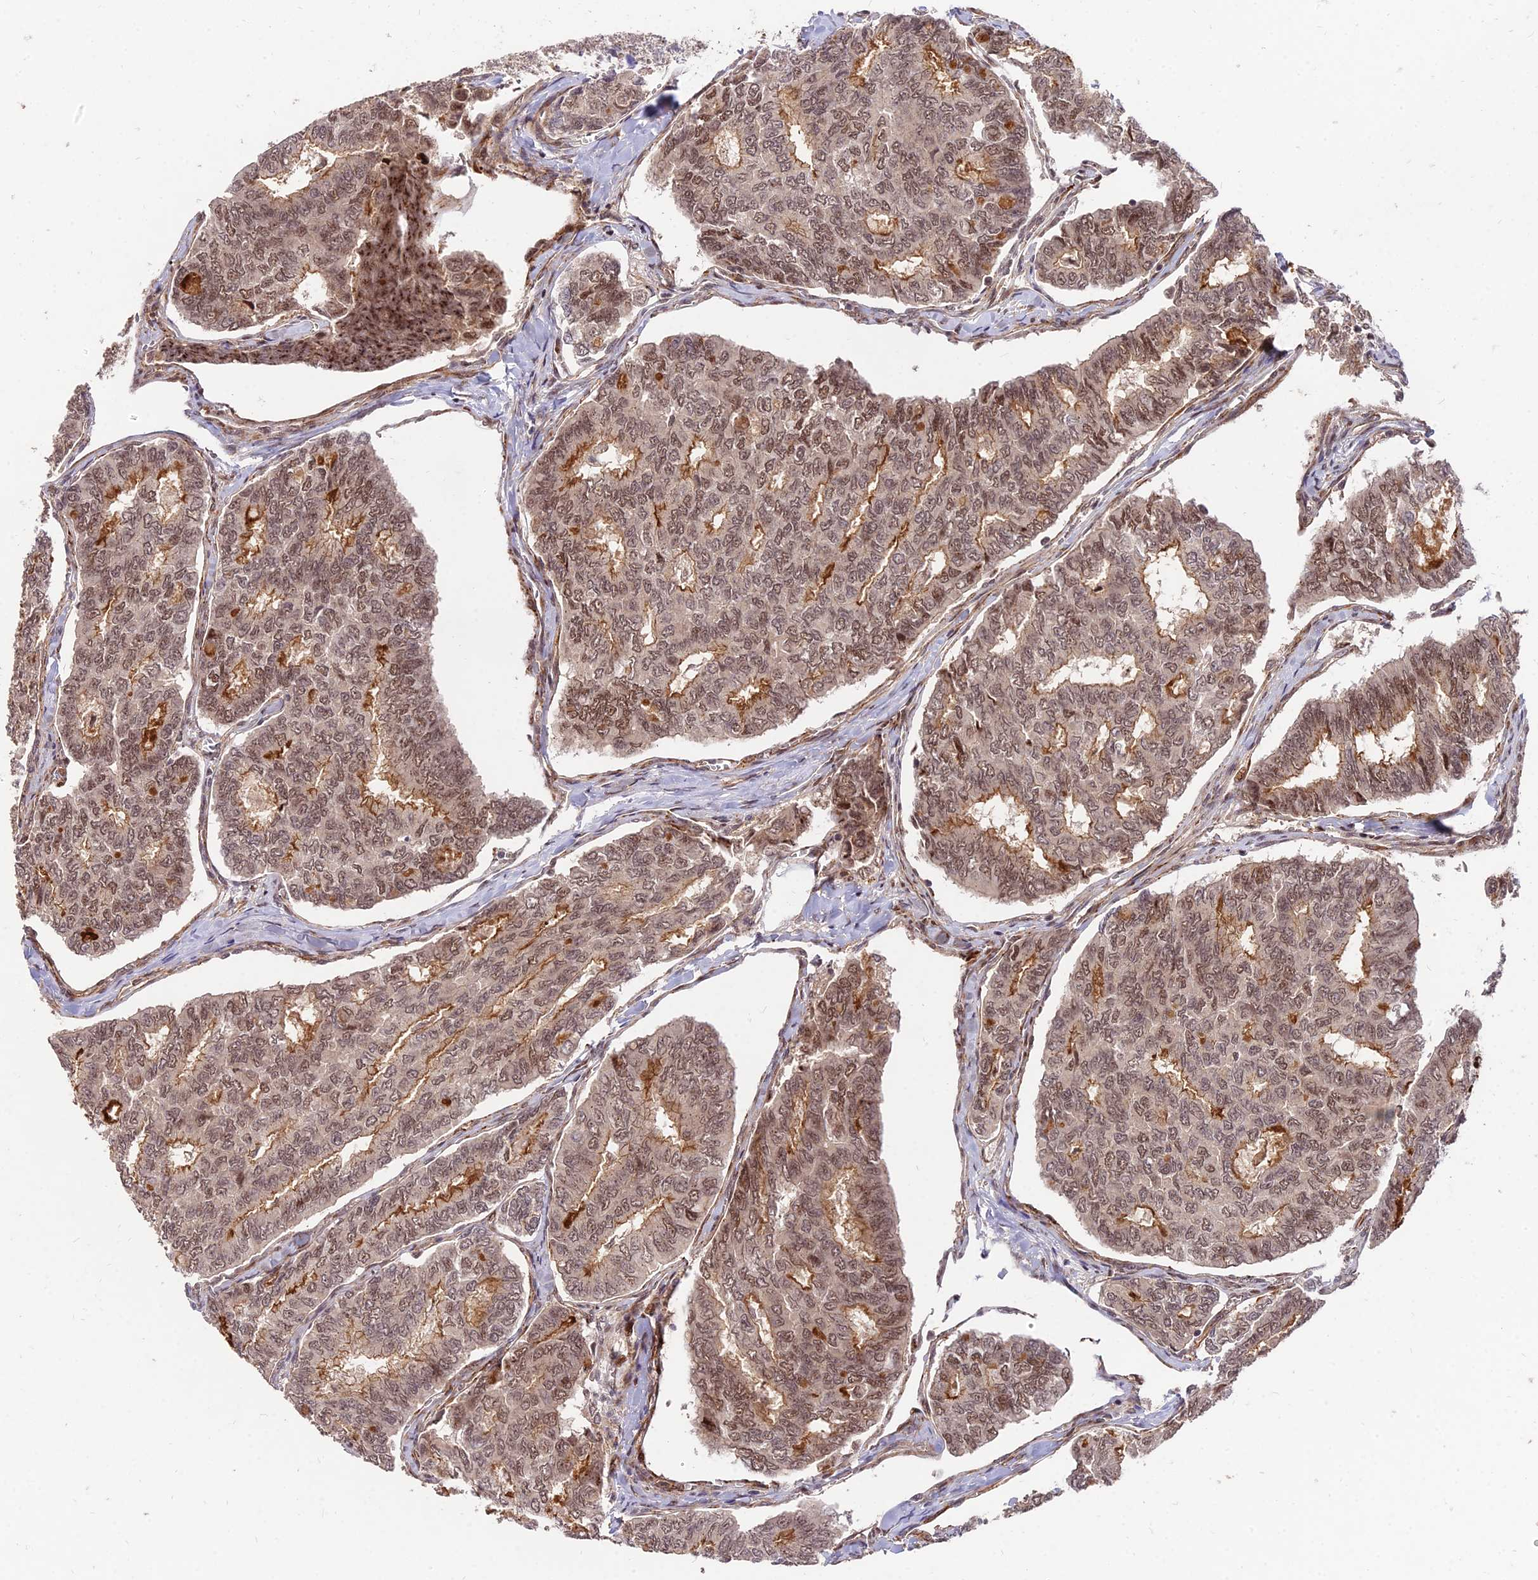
{"staining": {"intensity": "moderate", "quantity": ">75%", "location": "cytoplasmic/membranous,nuclear"}, "tissue": "thyroid cancer", "cell_type": "Tumor cells", "image_type": "cancer", "snomed": [{"axis": "morphology", "description": "Papillary adenocarcinoma, NOS"}, {"axis": "topography", "description": "Thyroid gland"}], "caption": "Human papillary adenocarcinoma (thyroid) stained with a brown dye displays moderate cytoplasmic/membranous and nuclear positive positivity in approximately >75% of tumor cells.", "gene": "ZNF85", "patient": {"sex": "female", "age": 35}}